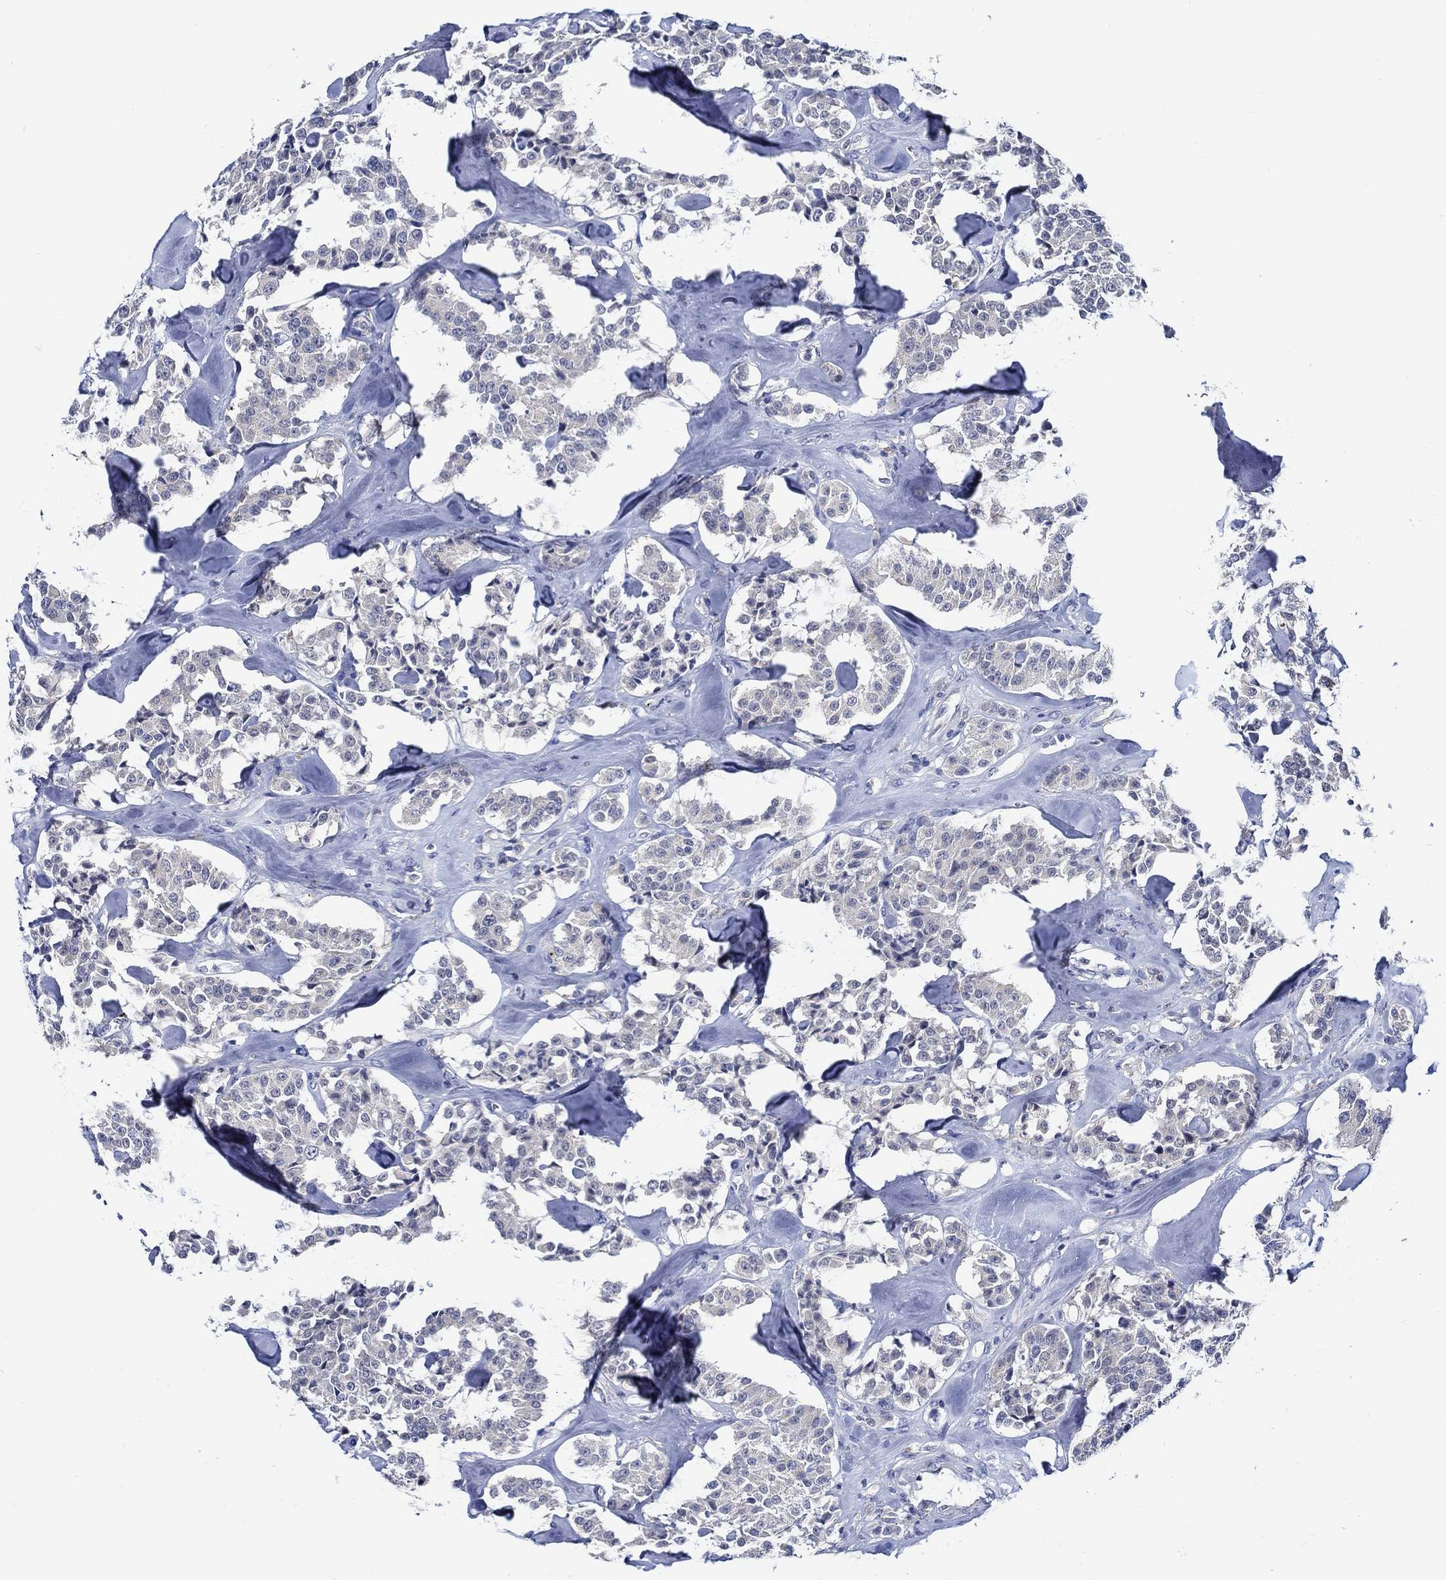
{"staining": {"intensity": "negative", "quantity": "none", "location": "none"}, "tissue": "carcinoid", "cell_type": "Tumor cells", "image_type": "cancer", "snomed": [{"axis": "morphology", "description": "Carcinoid, malignant, NOS"}, {"axis": "topography", "description": "Pancreas"}], "caption": "Tumor cells are negative for brown protein staining in carcinoid.", "gene": "ALOX12", "patient": {"sex": "male", "age": 41}}